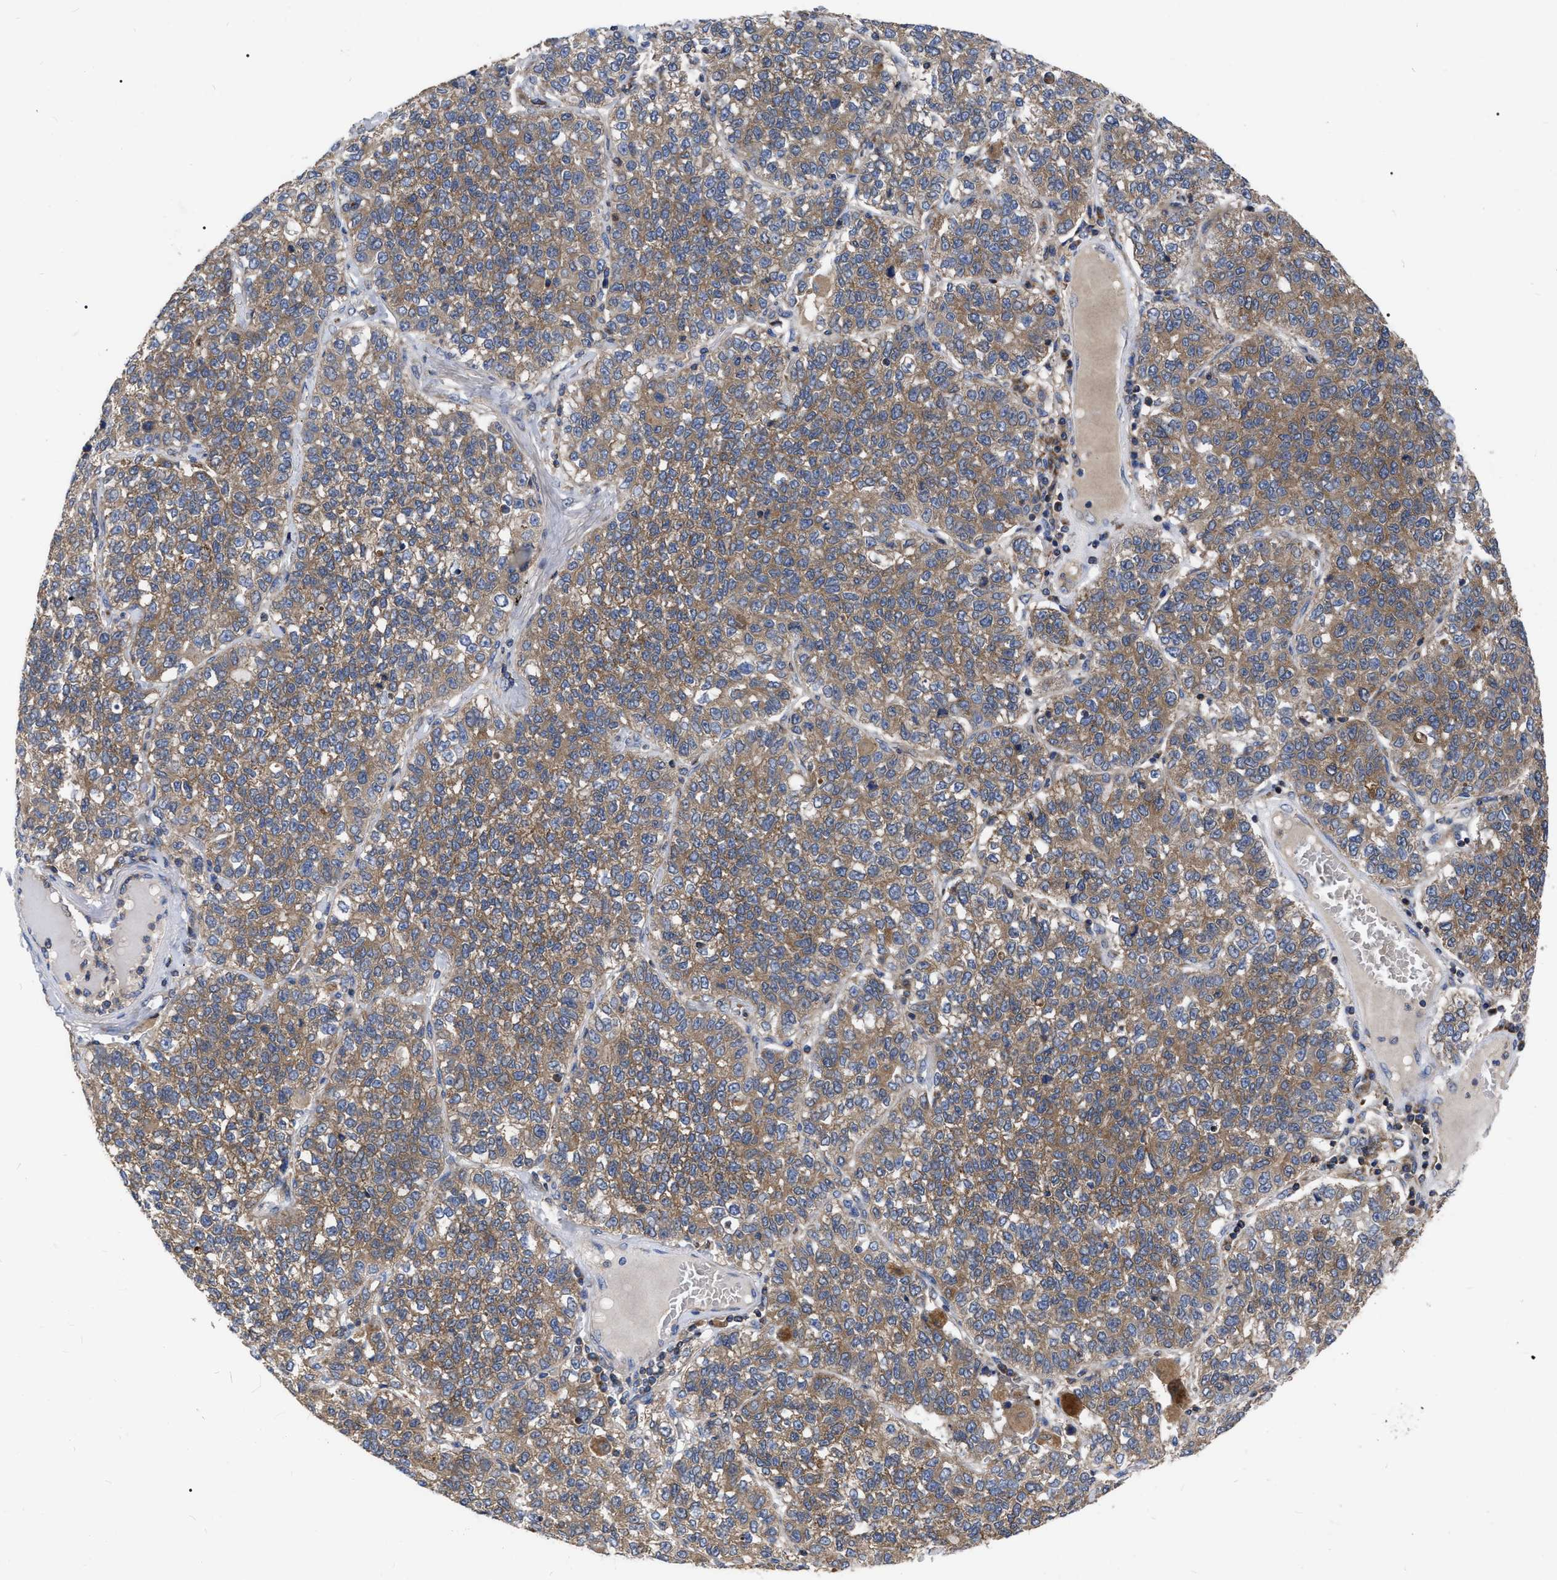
{"staining": {"intensity": "moderate", "quantity": ">75%", "location": "cytoplasmic/membranous"}, "tissue": "lung cancer", "cell_type": "Tumor cells", "image_type": "cancer", "snomed": [{"axis": "morphology", "description": "Adenocarcinoma, NOS"}, {"axis": "topography", "description": "Lung"}], "caption": "Lung cancer (adenocarcinoma) stained for a protein (brown) reveals moderate cytoplasmic/membranous positive expression in approximately >75% of tumor cells.", "gene": "CDKN2C", "patient": {"sex": "male", "age": 49}}